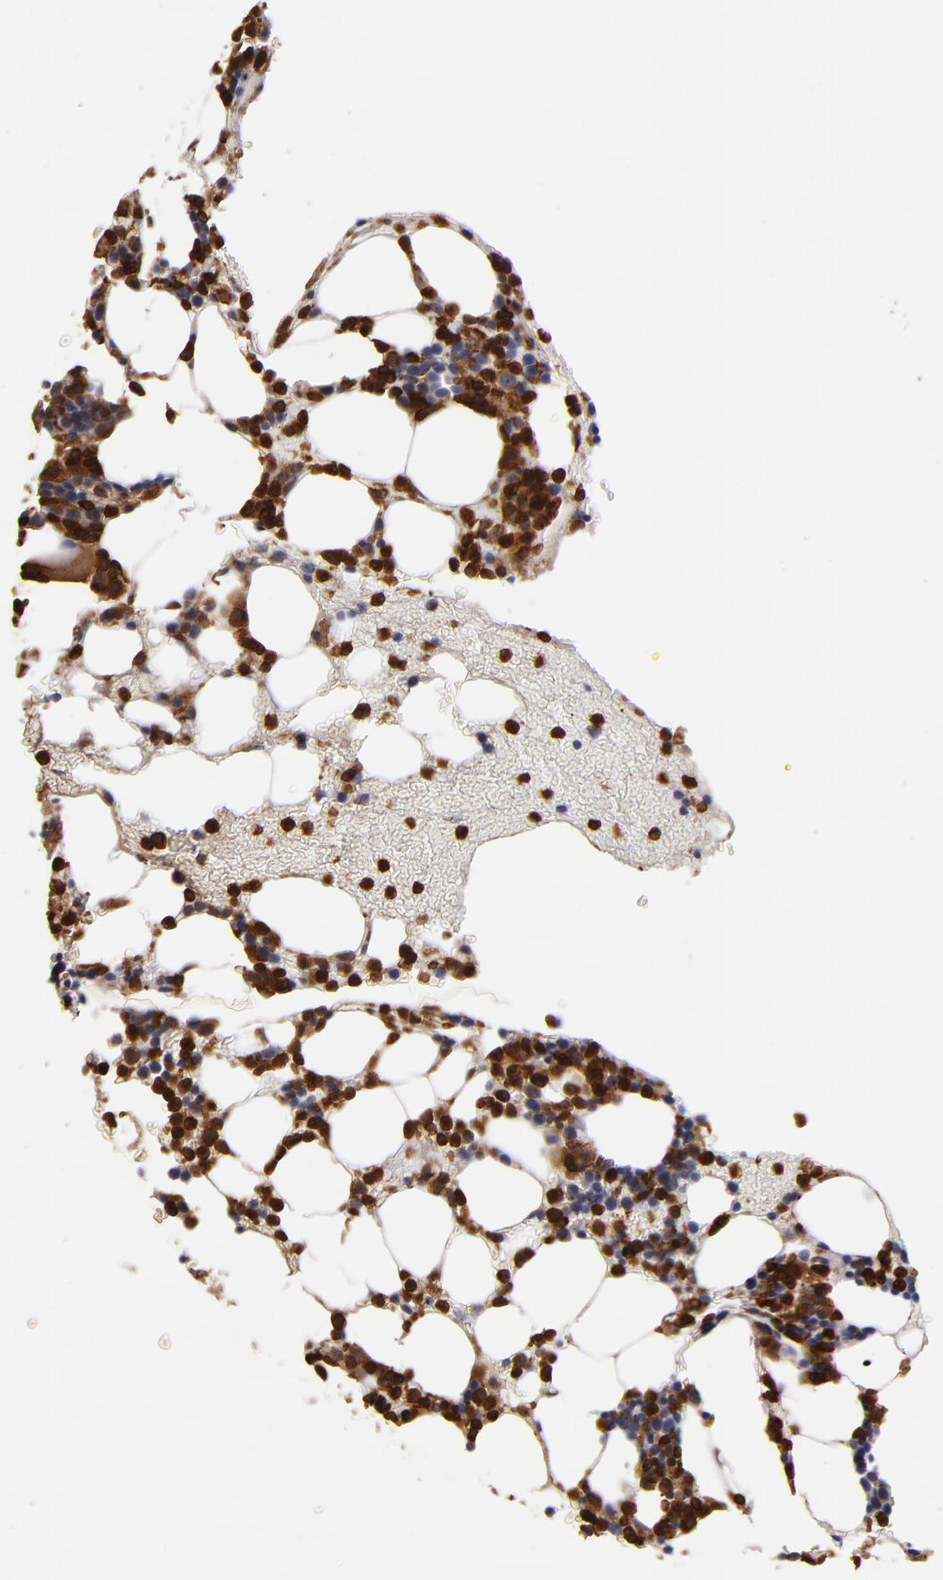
{"staining": {"intensity": "strong", "quantity": "25%-75%", "location": "cytoplasmic/membranous"}, "tissue": "bone marrow", "cell_type": "Hematopoietic cells", "image_type": "normal", "snomed": [{"axis": "morphology", "description": "Normal tissue, NOS"}, {"axis": "topography", "description": "Bone marrow"}], "caption": "Immunohistochemical staining of unremarkable bone marrow exhibits 25%-75% levels of strong cytoplasmic/membranous protein staining in about 25%-75% of hematopoietic cells. The protein is stained brown, and the nuclei are stained in blue (DAB IHC with brightfield microscopy, high magnification).", "gene": "WAS", "patient": {"sex": "female", "age": 84}}